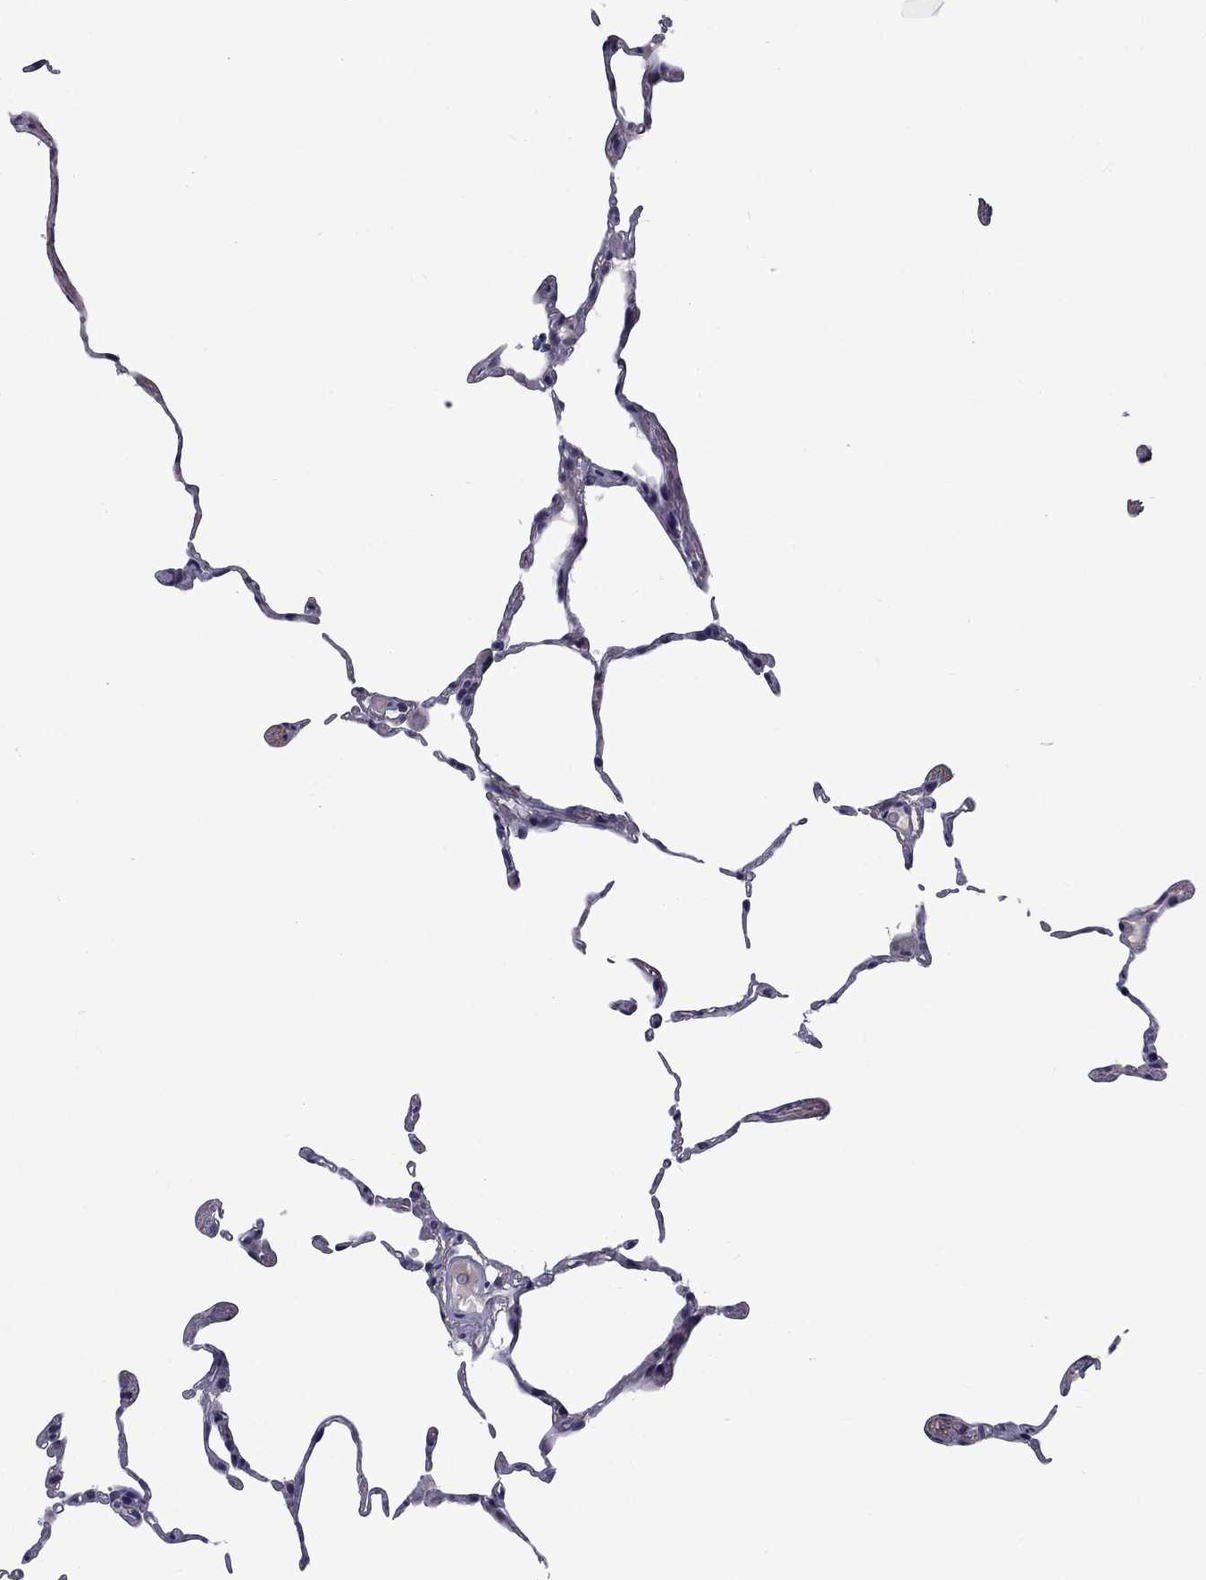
{"staining": {"intensity": "negative", "quantity": "none", "location": "none"}, "tissue": "lung", "cell_type": "Alveolar cells", "image_type": "normal", "snomed": [{"axis": "morphology", "description": "Normal tissue, NOS"}, {"axis": "topography", "description": "Lung"}], "caption": "A micrograph of lung stained for a protein exhibits no brown staining in alveolar cells. The staining was performed using DAB to visualize the protein expression in brown, while the nuclei were stained in blue with hematoxylin (Magnification: 20x).", "gene": "SNTA1", "patient": {"sex": "female", "age": 57}}